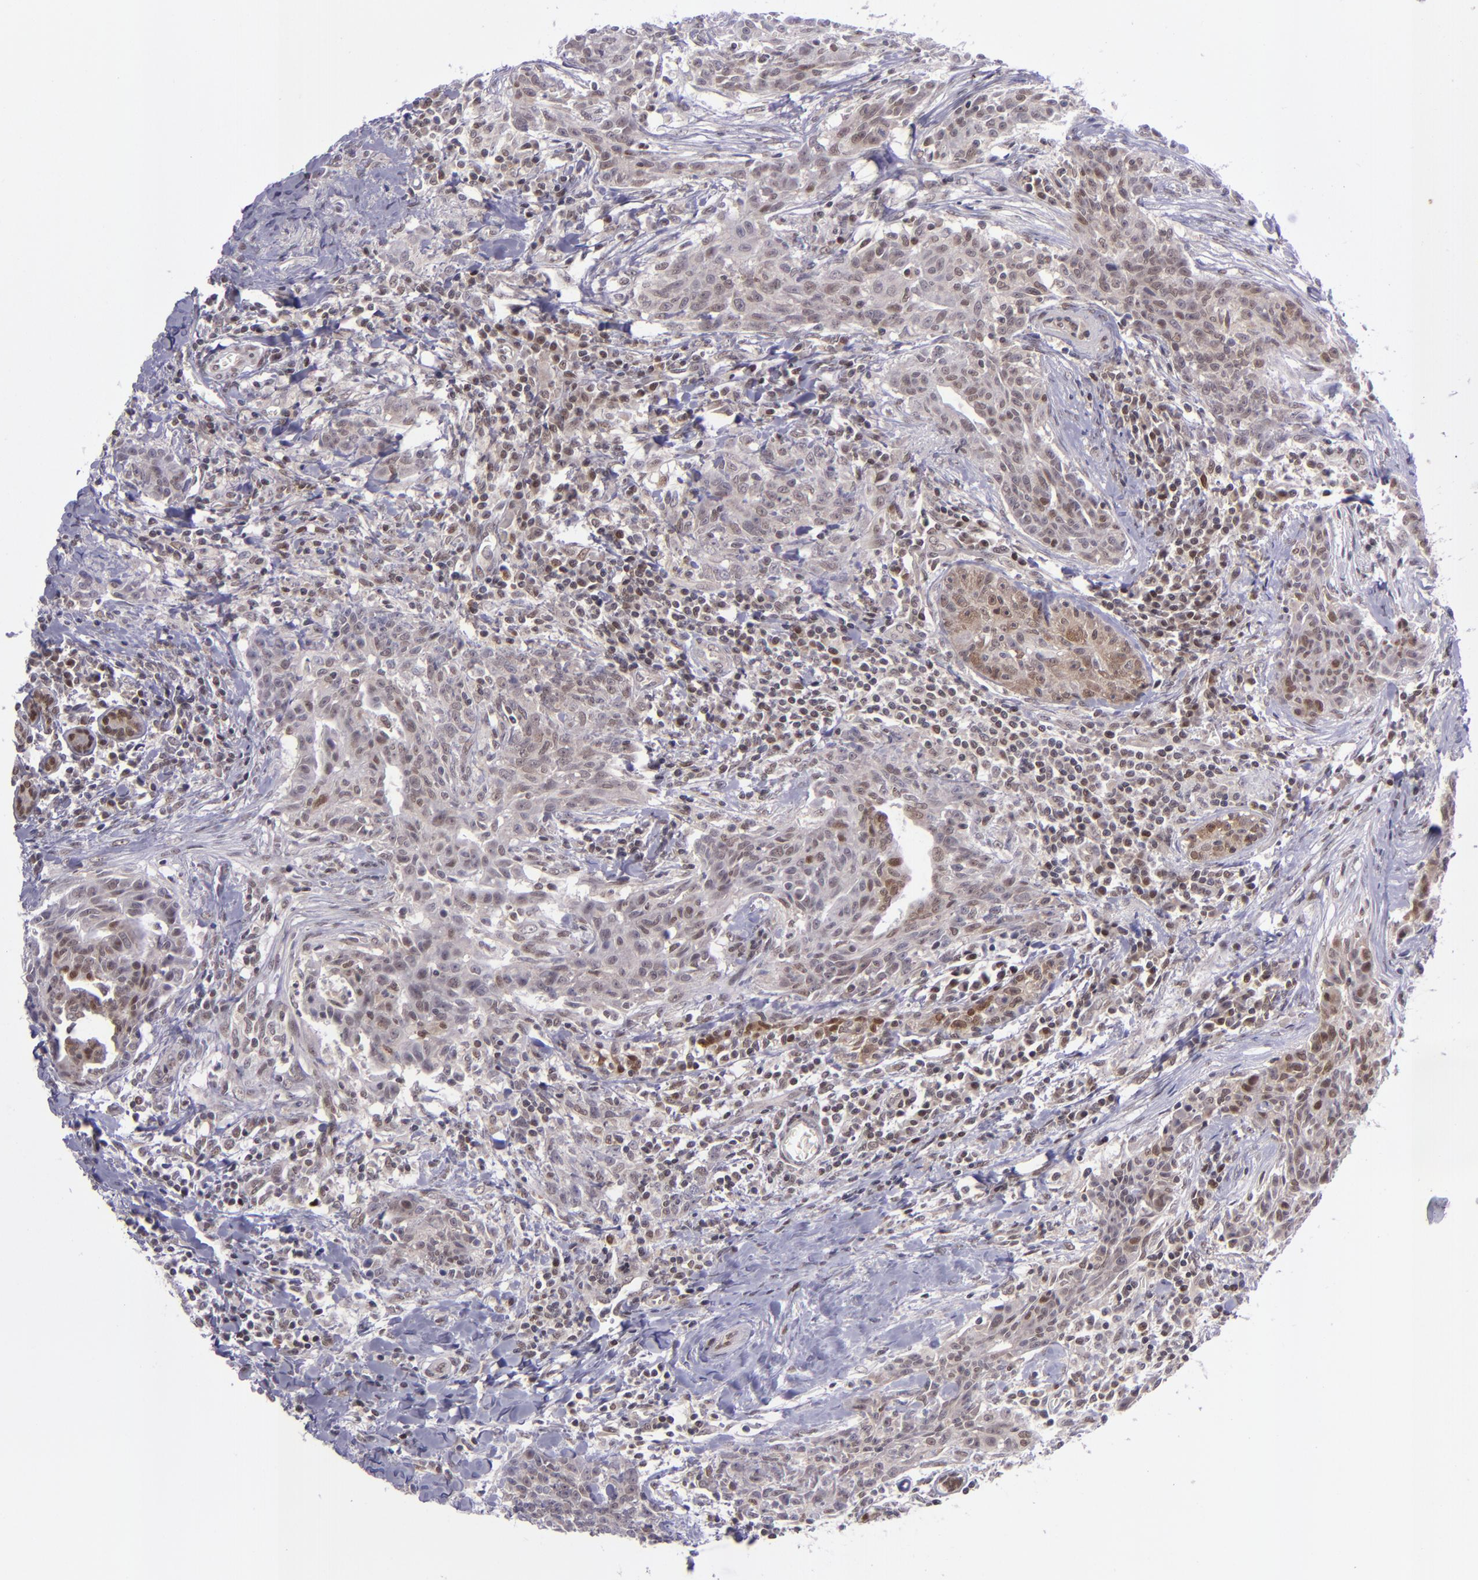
{"staining": {"intensity": "weak", "quantity": ">75%", "location": "cytoplasmic/membranous,nuclear"}, "tissue": "breast cancer", "cell_type": "Tumor cells", "image_type": "cancer", "snomed": [{"axis": "morphology", "description": "Duct carcinoma"}, {"axis": "topography", "description": "Breast"}], "caption": "Approximately >75% of tumor cells in human breast cancer (infiltrating ductal carcinoma) show weak cytoplasmic/membranous and nuclear protein expression as visualized by brown immunohistochemical staining.", "gene": "BAG1", "patient": {"sex": "female", "age": 50}}